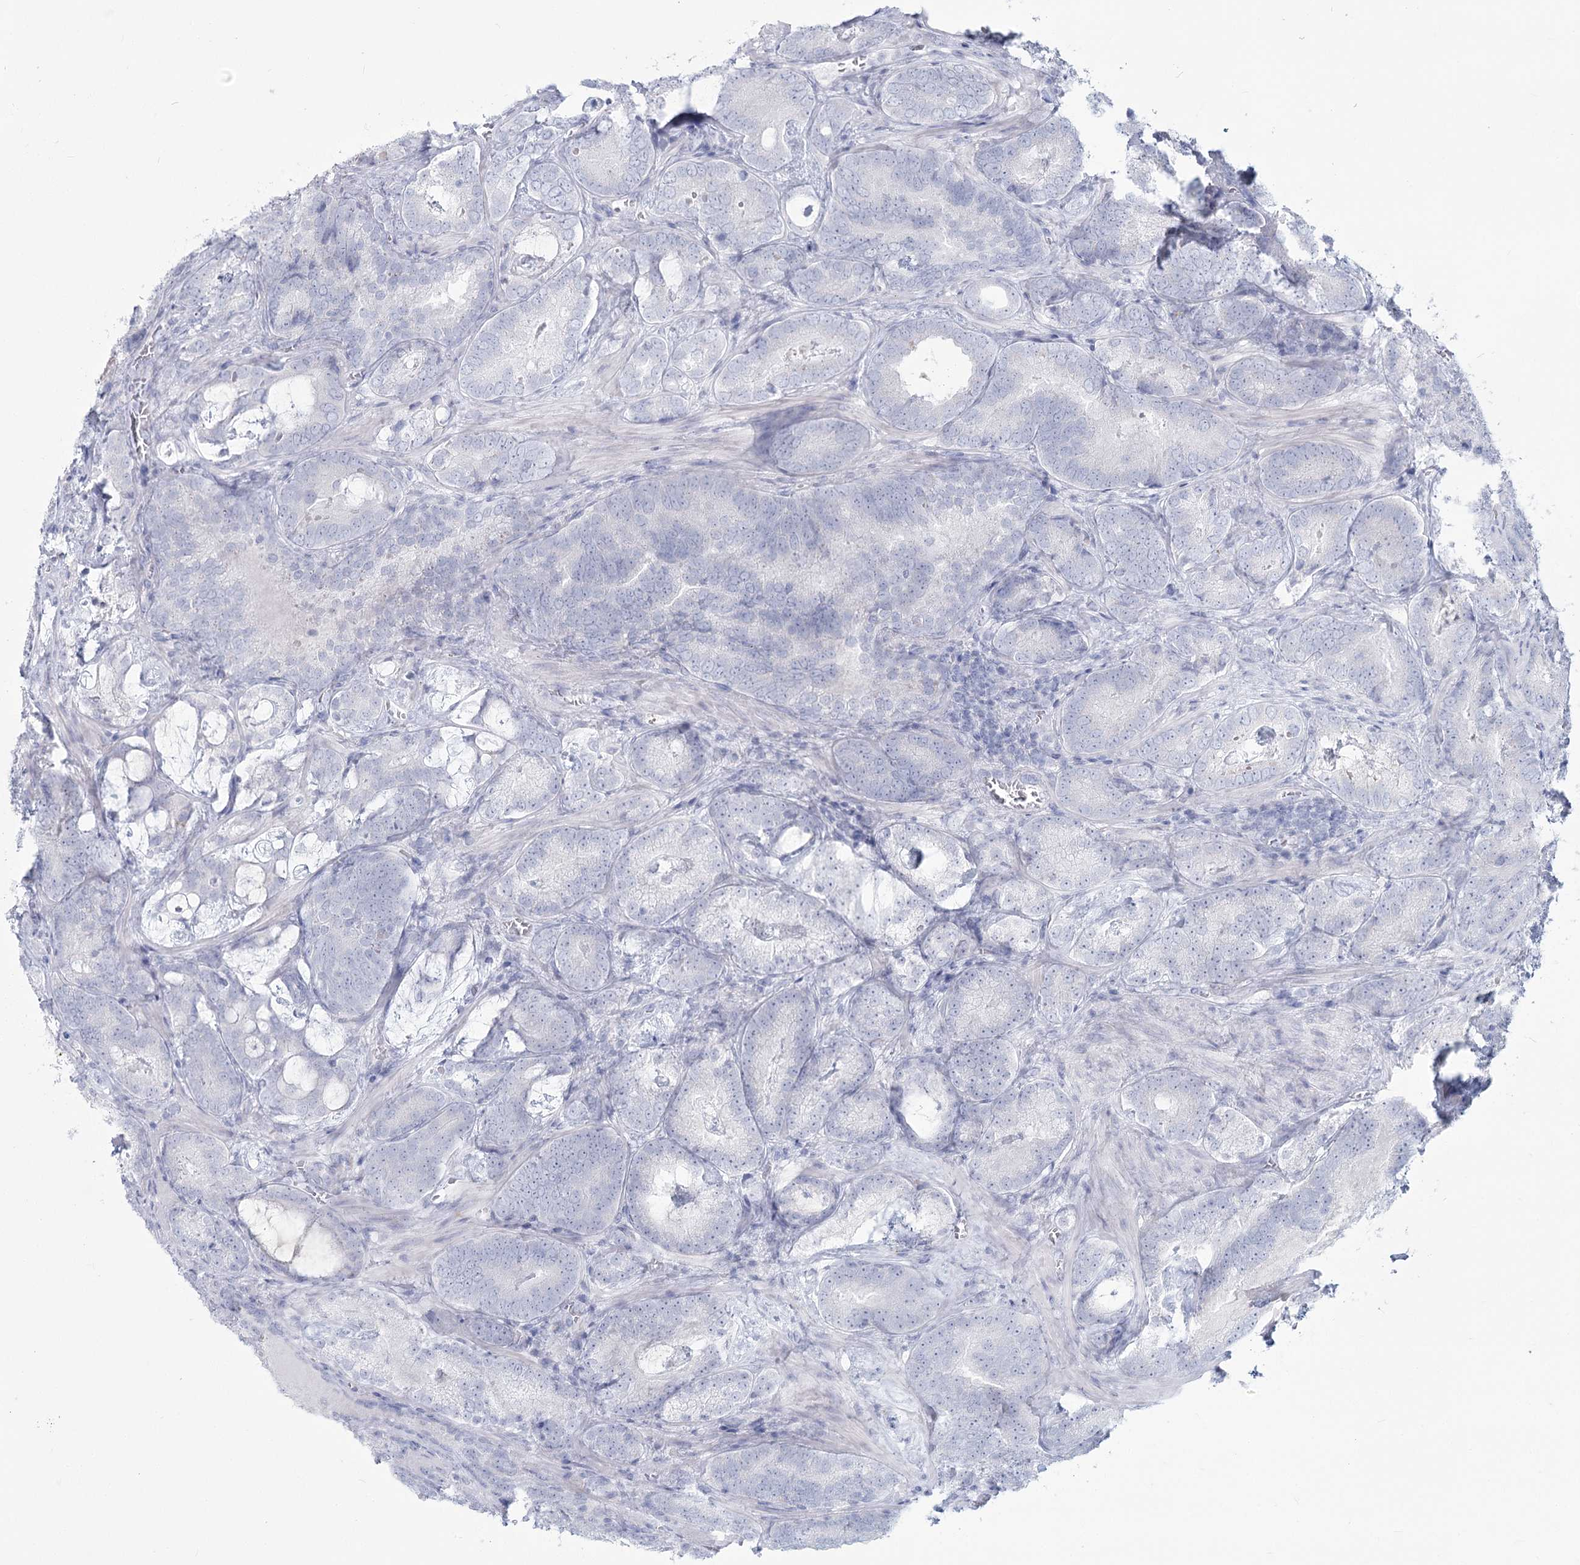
{"staining": {"intensity": "negative", "quantity": "none", "location": "none"}, "tissue": "prostate cancer", "cell_type": "Tumor cells", "image_type": "cancer", "snomed": [{"axis": "morphology", "description": "Adenocarcinoma, Low grade"}, {"axis": "topography", "description": "Prostate"}], "caption": "A histopathology image of human prostate cancer is negative for staining in tumor cells.", "gene": "SLC6A19", "patient": {"sex": "male", "age": 60}}